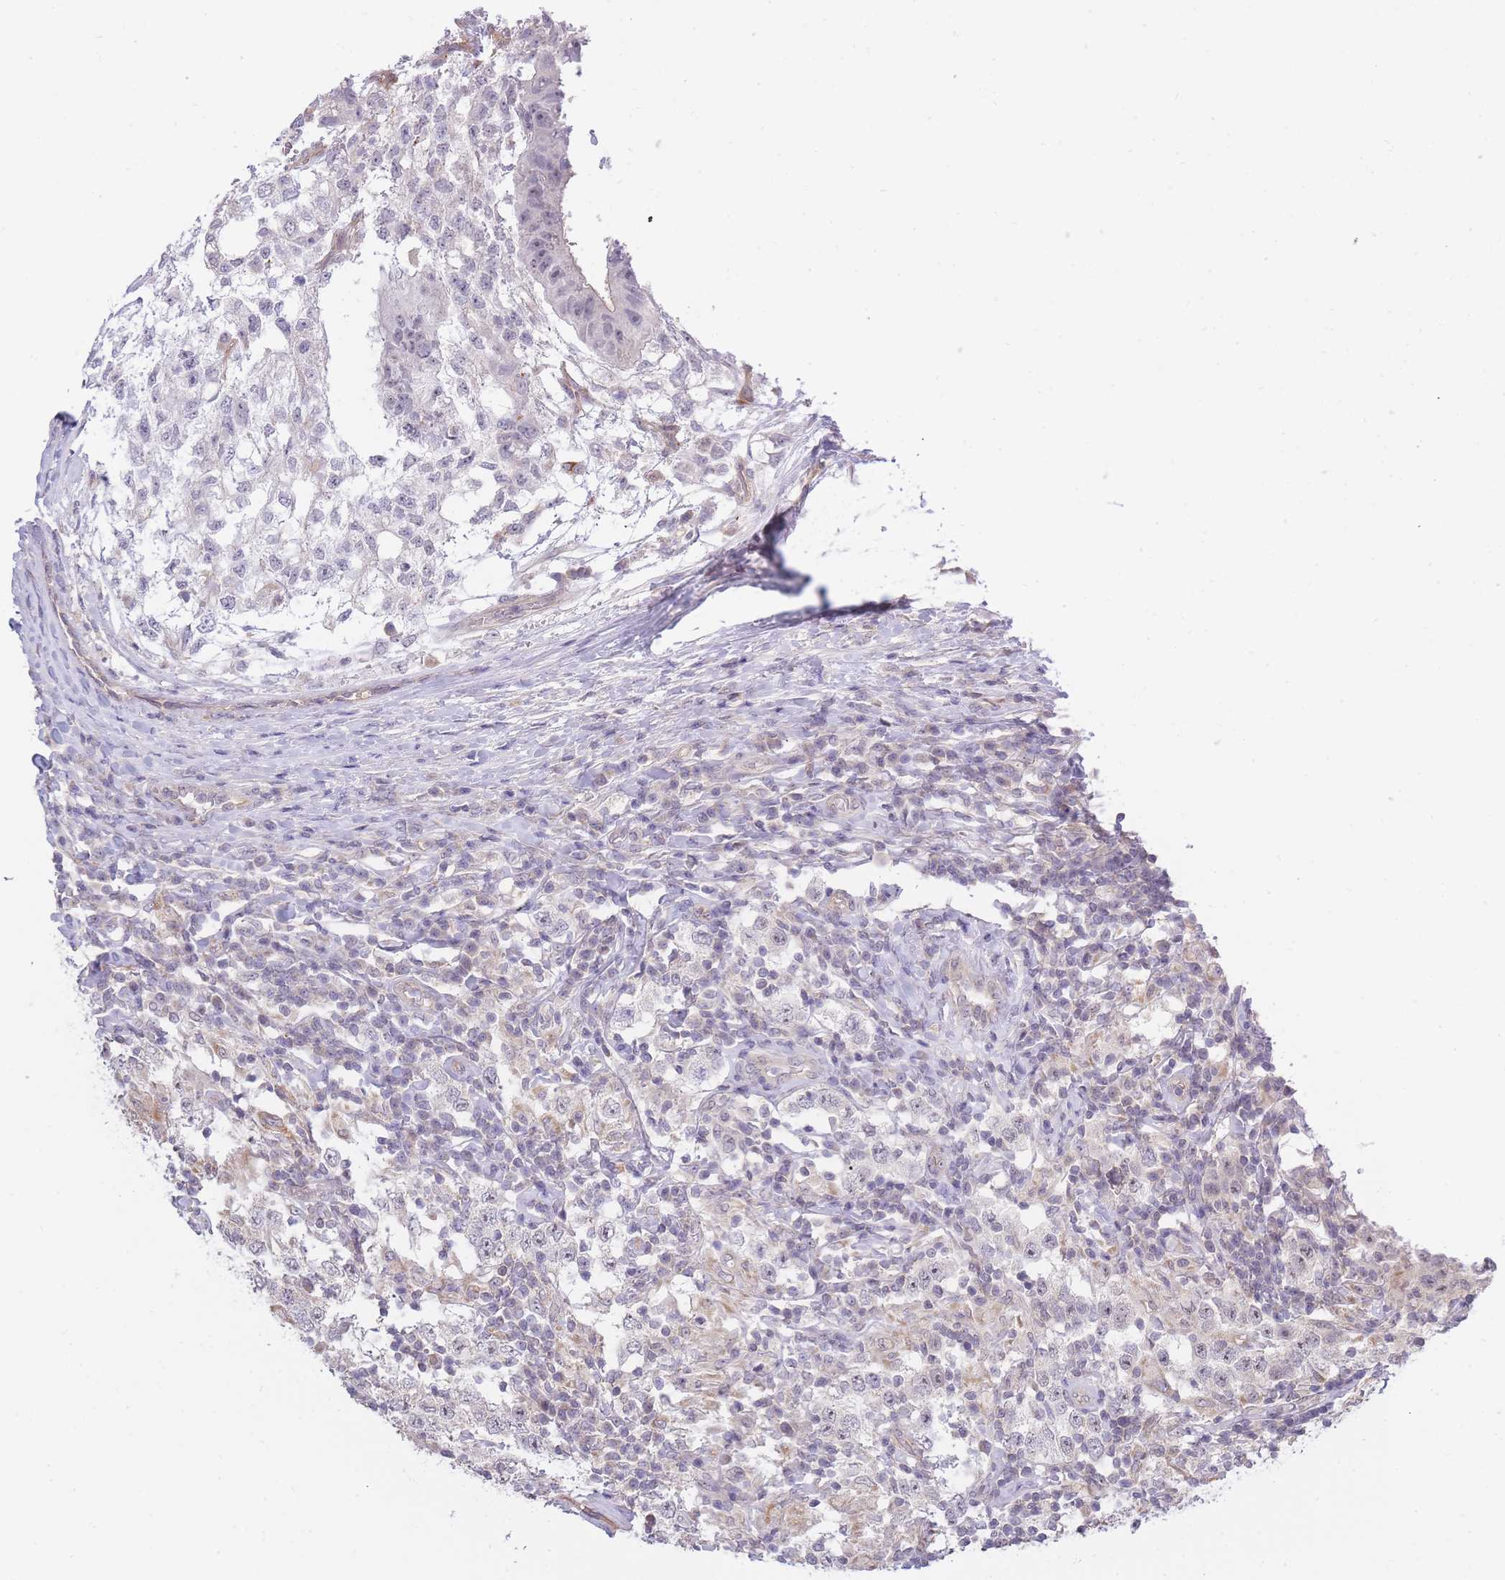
{"staining": {"intensity": "negative", "quantity": "none", "location": "none"}, "tissue": "testis cancer", "cell_type": "Tumor cells", "image_type": "cancer", "snomed": [{"axis": "morphology", "description": "Seminoma, NOS"}, {"axis": "morphology", "description": "Carcinoma, Embryonal, NOS"}, {"axis": "topography", "description": "Testis"}], "caption": "A histopathology image of human testis cancer (embryonal carcinoma) is negative for staining in tumor cells.", "gene": "C19orf25", "patient": {"sex": "male", "age": 41}}